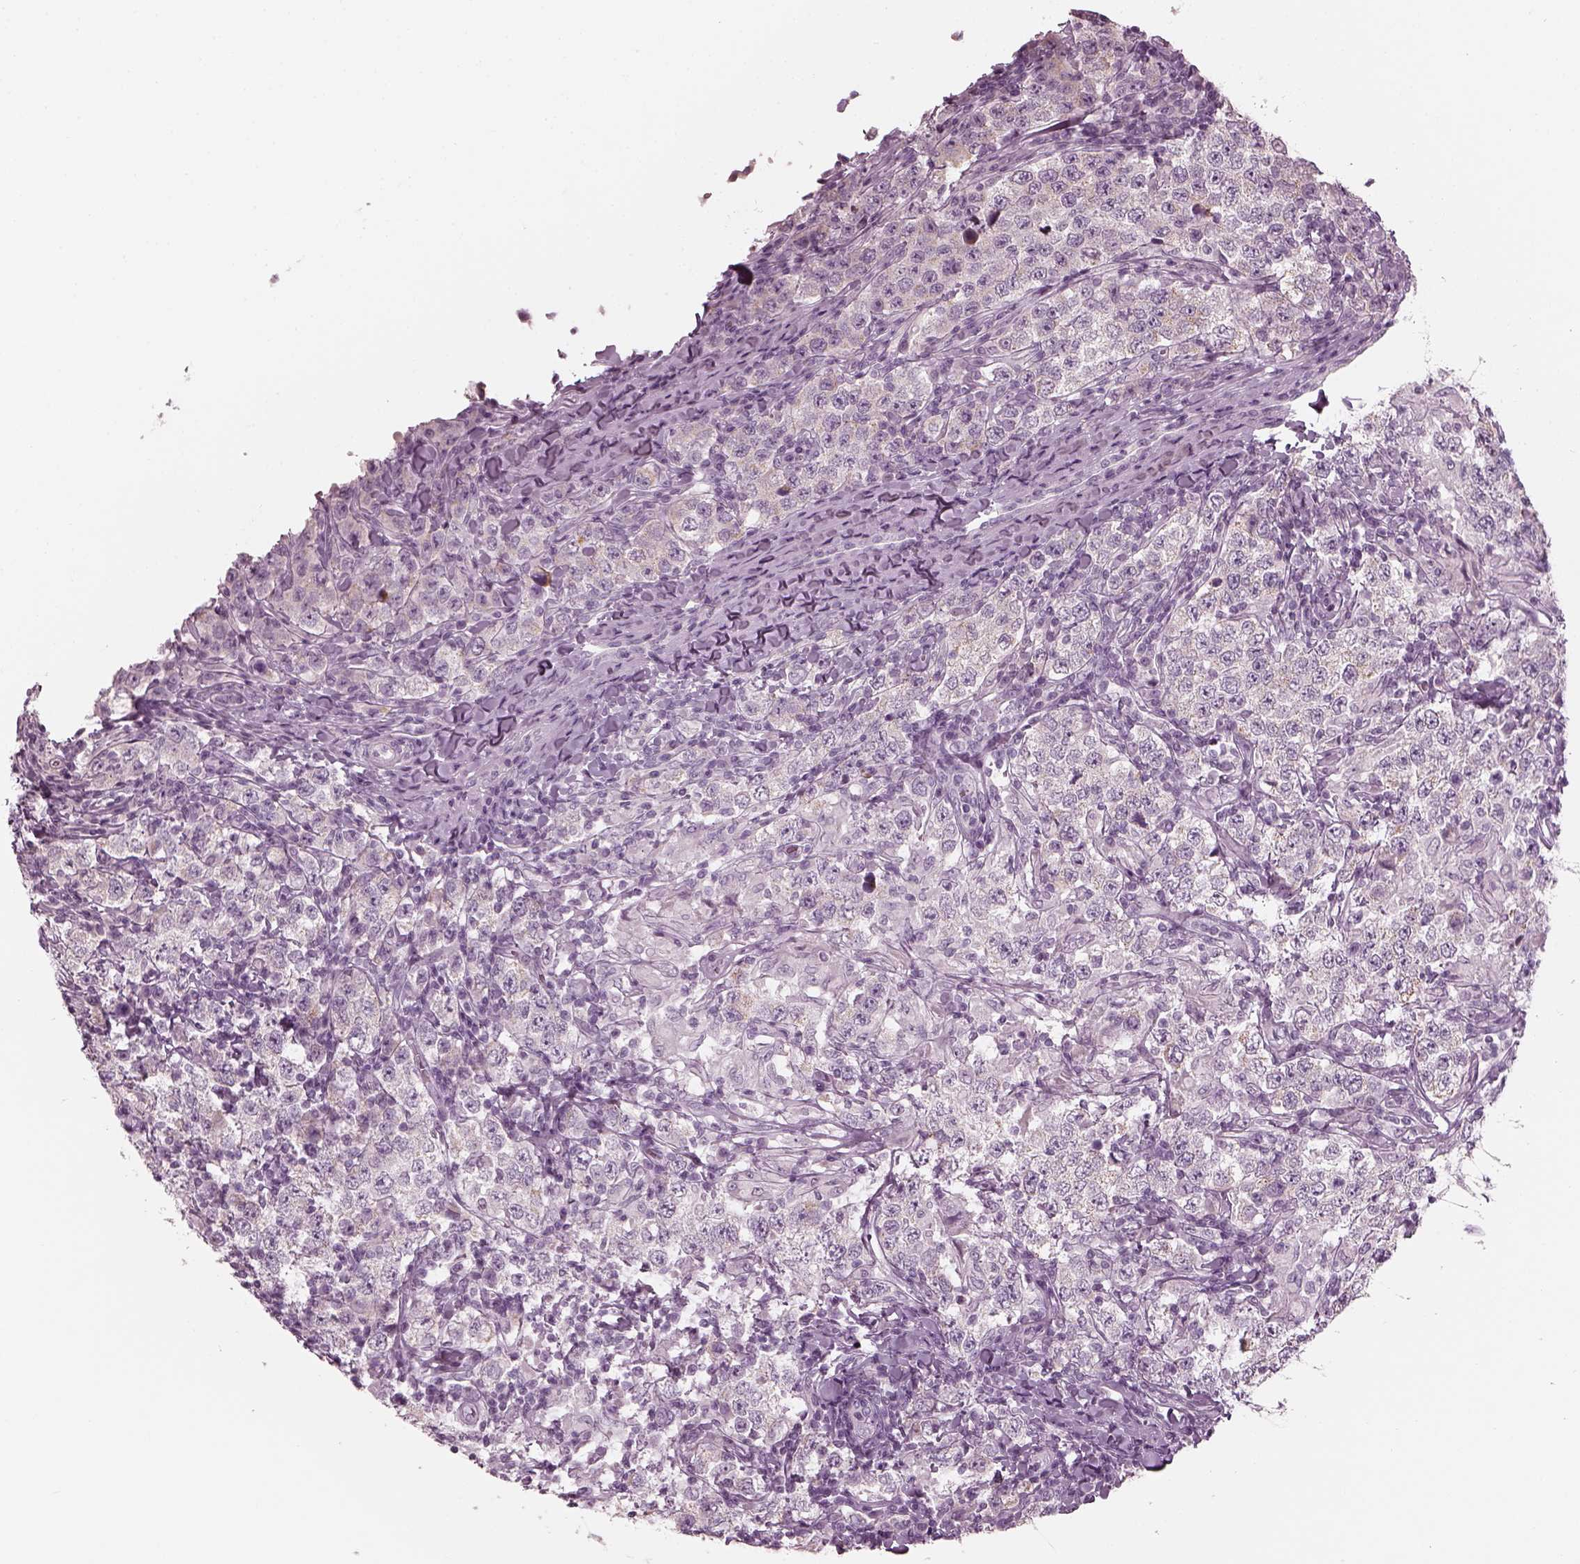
{"staining": {"intensity": "weak", "quantity": "<25%", "location": "cytoplasmic/membranous"}, "tissue": "testis cancer", "cell_type": "Tumor cells", "image_type": "cancer", "snomed": [{"axis": "morphology", "description": "Seminoma, NOS"}, {"axis": "morphology", "description": "Carcinoma, Embryonal, NOS"}, {"axis": "topography", "description": "Testis"}], "caption": "An immunohistochemistry (IHC) histopathology image of testis cancer is shown. There is no staining in tumor cells of testis cancer.", "gene": "CNTN1", "patient": {"sex": "male", "age": 41}}